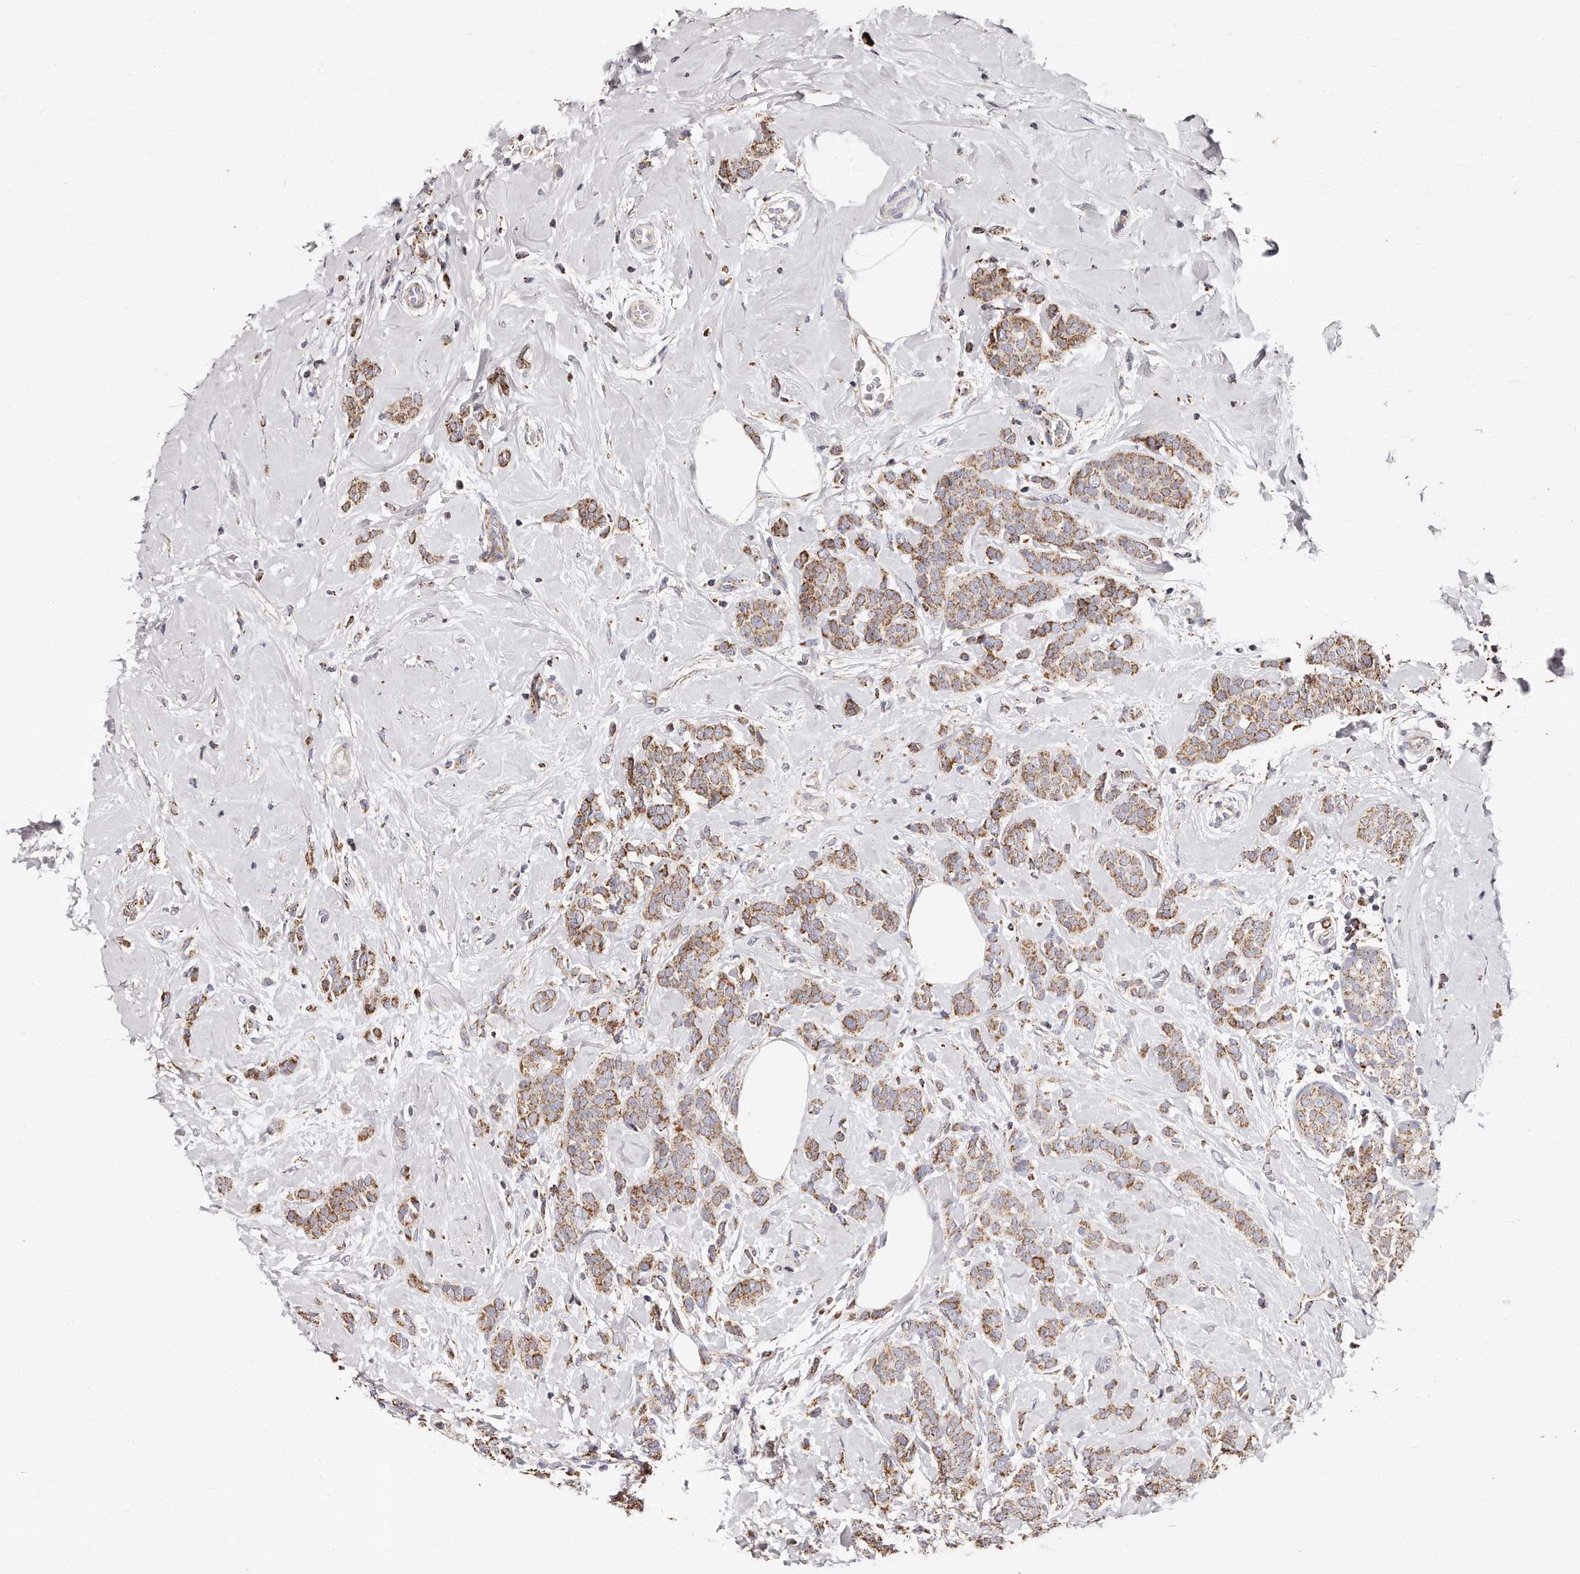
{"staining": {"intensity": "moderate", "quantity": ">75%", "location": "cytoplasmic/membranous"}, "tissue": "breast cancer", "cell_type": "Tumor cells", "image_type": "cancer", "snomed": [{"axis": "morphology", "description": "Lobular carcinoma, in situ"}, {"axis": "morphology", "description": "Lobular carcinoma"}, {"axis": "topography", "description": "Breast"}], "caption": "Immunohistochemical staining of human breast cancer (lobular carcinoma) demonstrates moderate cytoplasmic/membranous protein staining in approximately >75% of tumor cells.", "gene": "RTKN", "patient": {"sex": "female", "age": 41}}